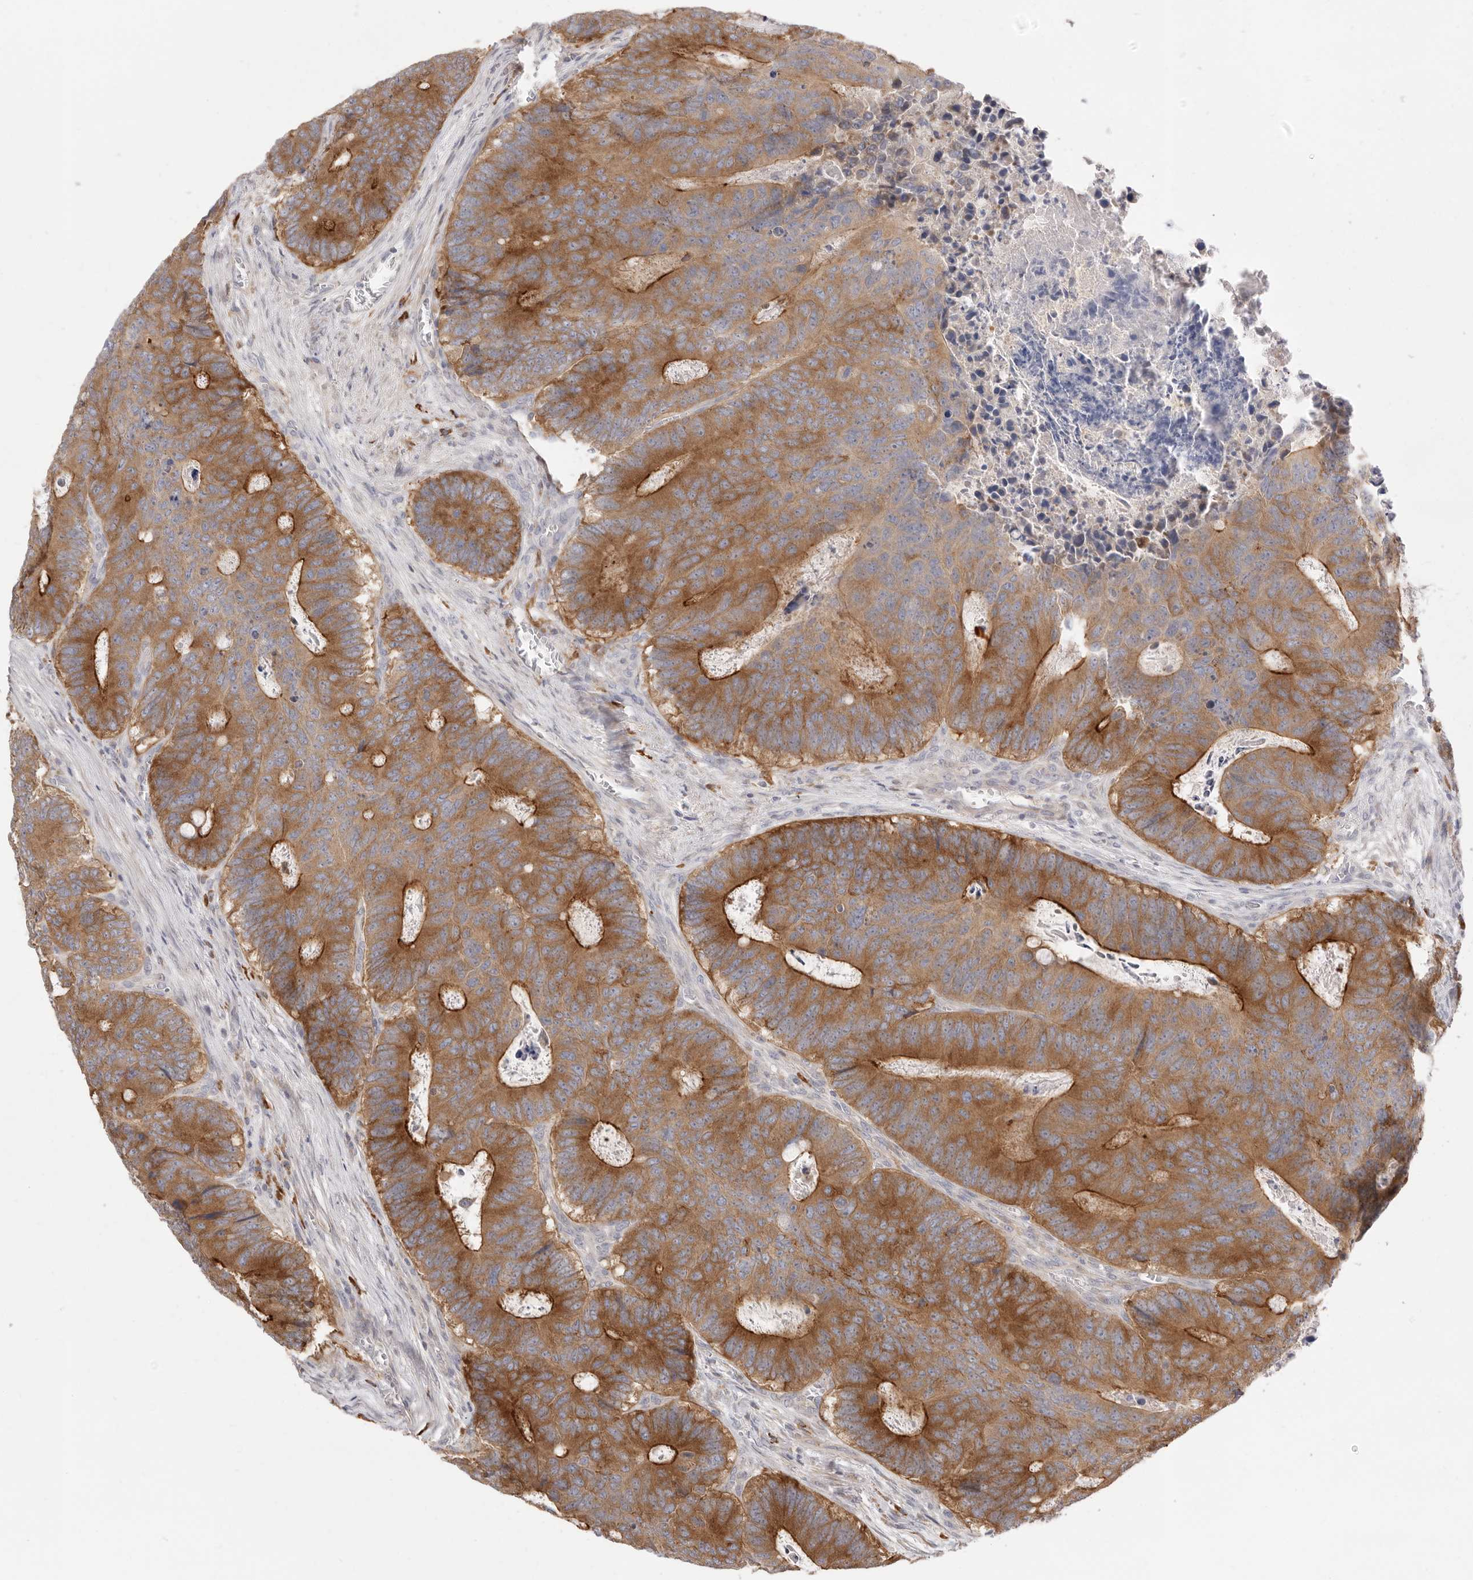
{"staining": {"intensity": "moderate", "quantity": ">75%", "location": "cytoplasmic/membranous"}, "tissue": "colorectal cancer", "cell_type": "Tumor cells", "image_type": "cancer", "snomed": [{"axis": "morphology", "description": "Adenocarcinoma, NOS"}, {"axis": "topography", "description": "Colon"}], "caption": "This histopathology image shows immunohistochemistry staining of adenocarcinoma (colorectal), with medium moderate cytoplasmic/membranous expression in approximately >75% of tumor cells.", "gene": "USH1C", "patient": {"sex": "male", "age": 87}}